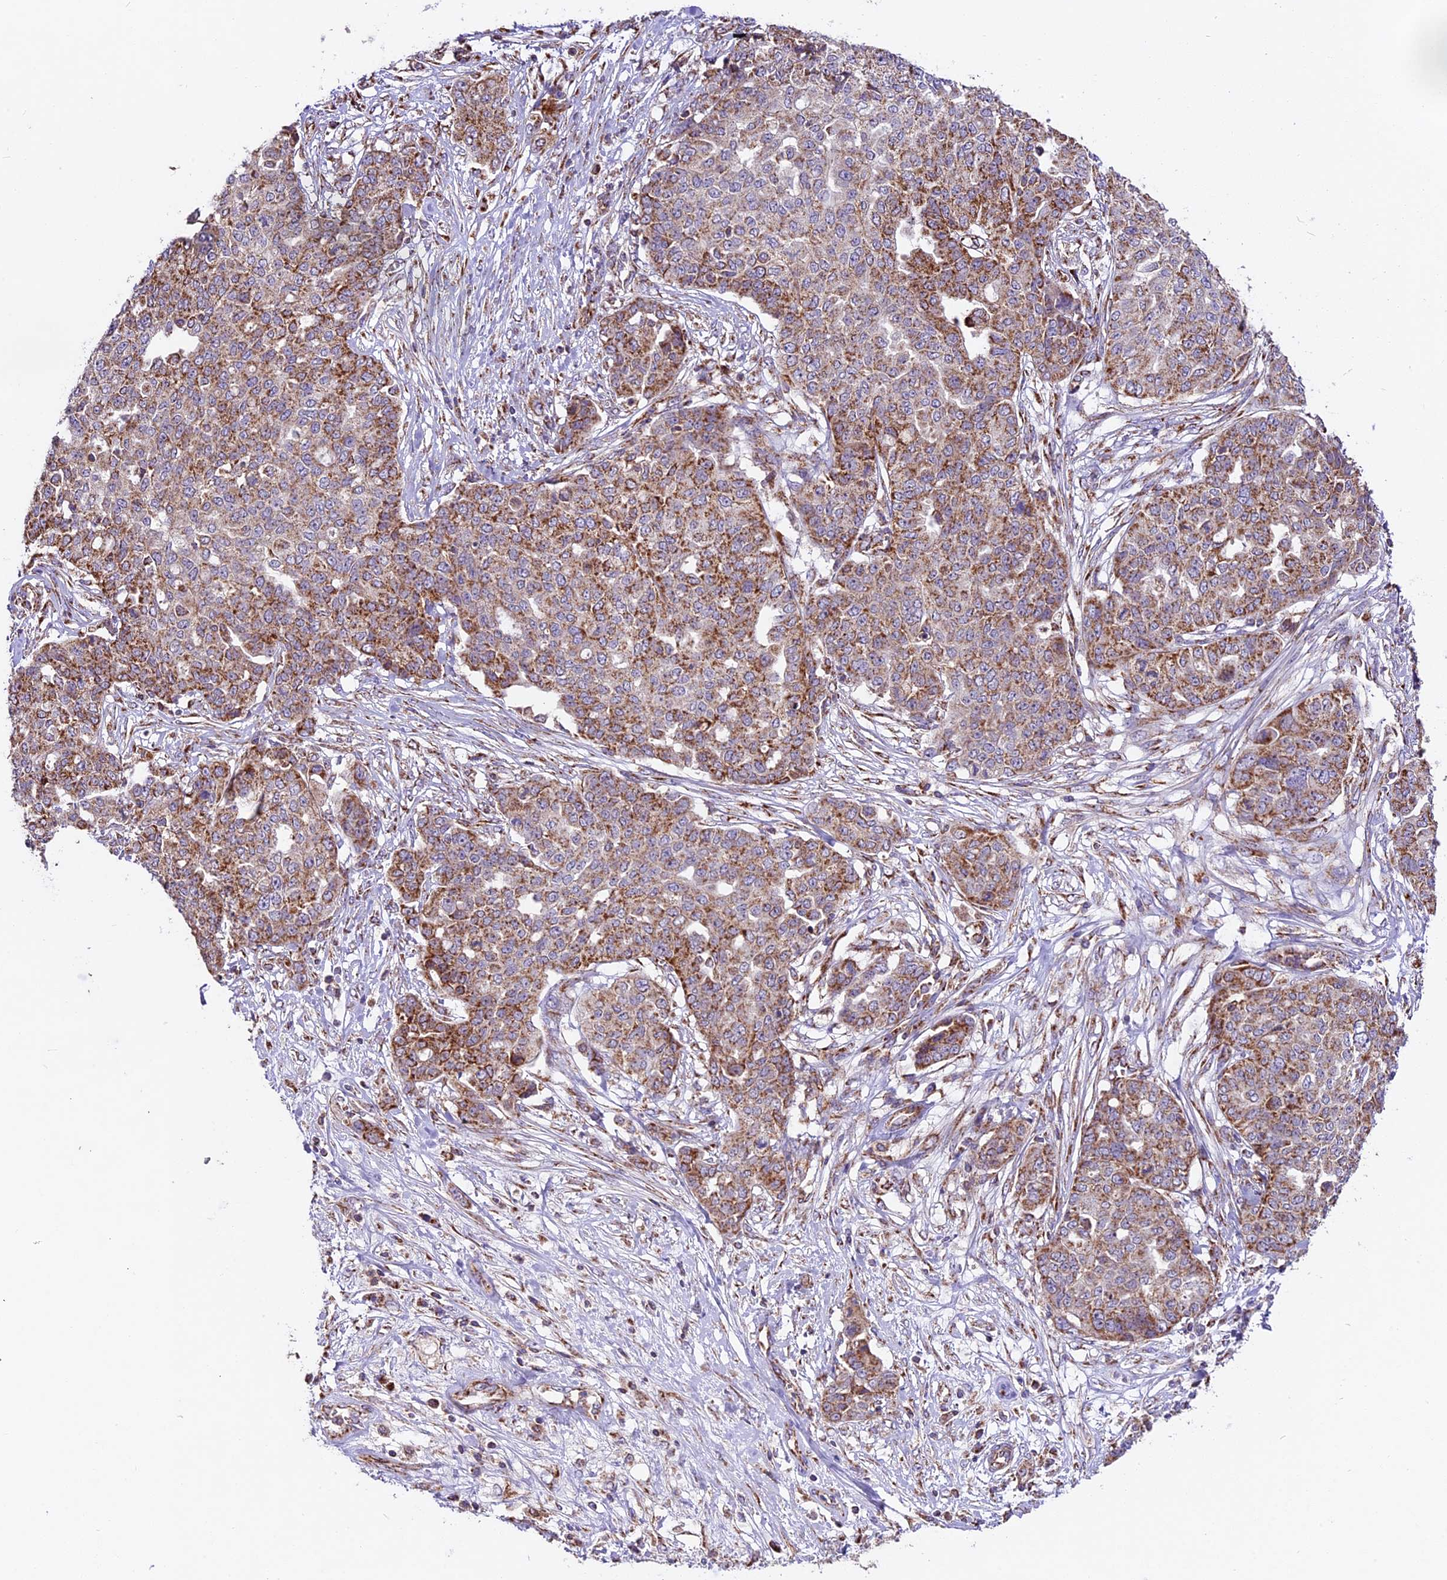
{"staining": {"intensity": "moderate", "quantity": ">75%", "location": "cytoplasmic/membranous"}, "tissue": "ovarian cancer", "cell_type": "Tumor cells", "image_type": "cancer", "snomed": [{"axis": "morphology", "description": "Cystadenocarcinoma, serous, NOS"}, {"axis": "topography", "description": "Soft tissue"}, {"axis": "topography", "description": "Ovary"}], "caption": "This photomicrograph displays immunohistochemistry (IHC) staining of ovarian cancer, with medium moderate cytoplasmic/membranous staining in about >75% of tumor cells.", "gene": "NDUFA8", "patient": {"sex": "female", "age": 57}}